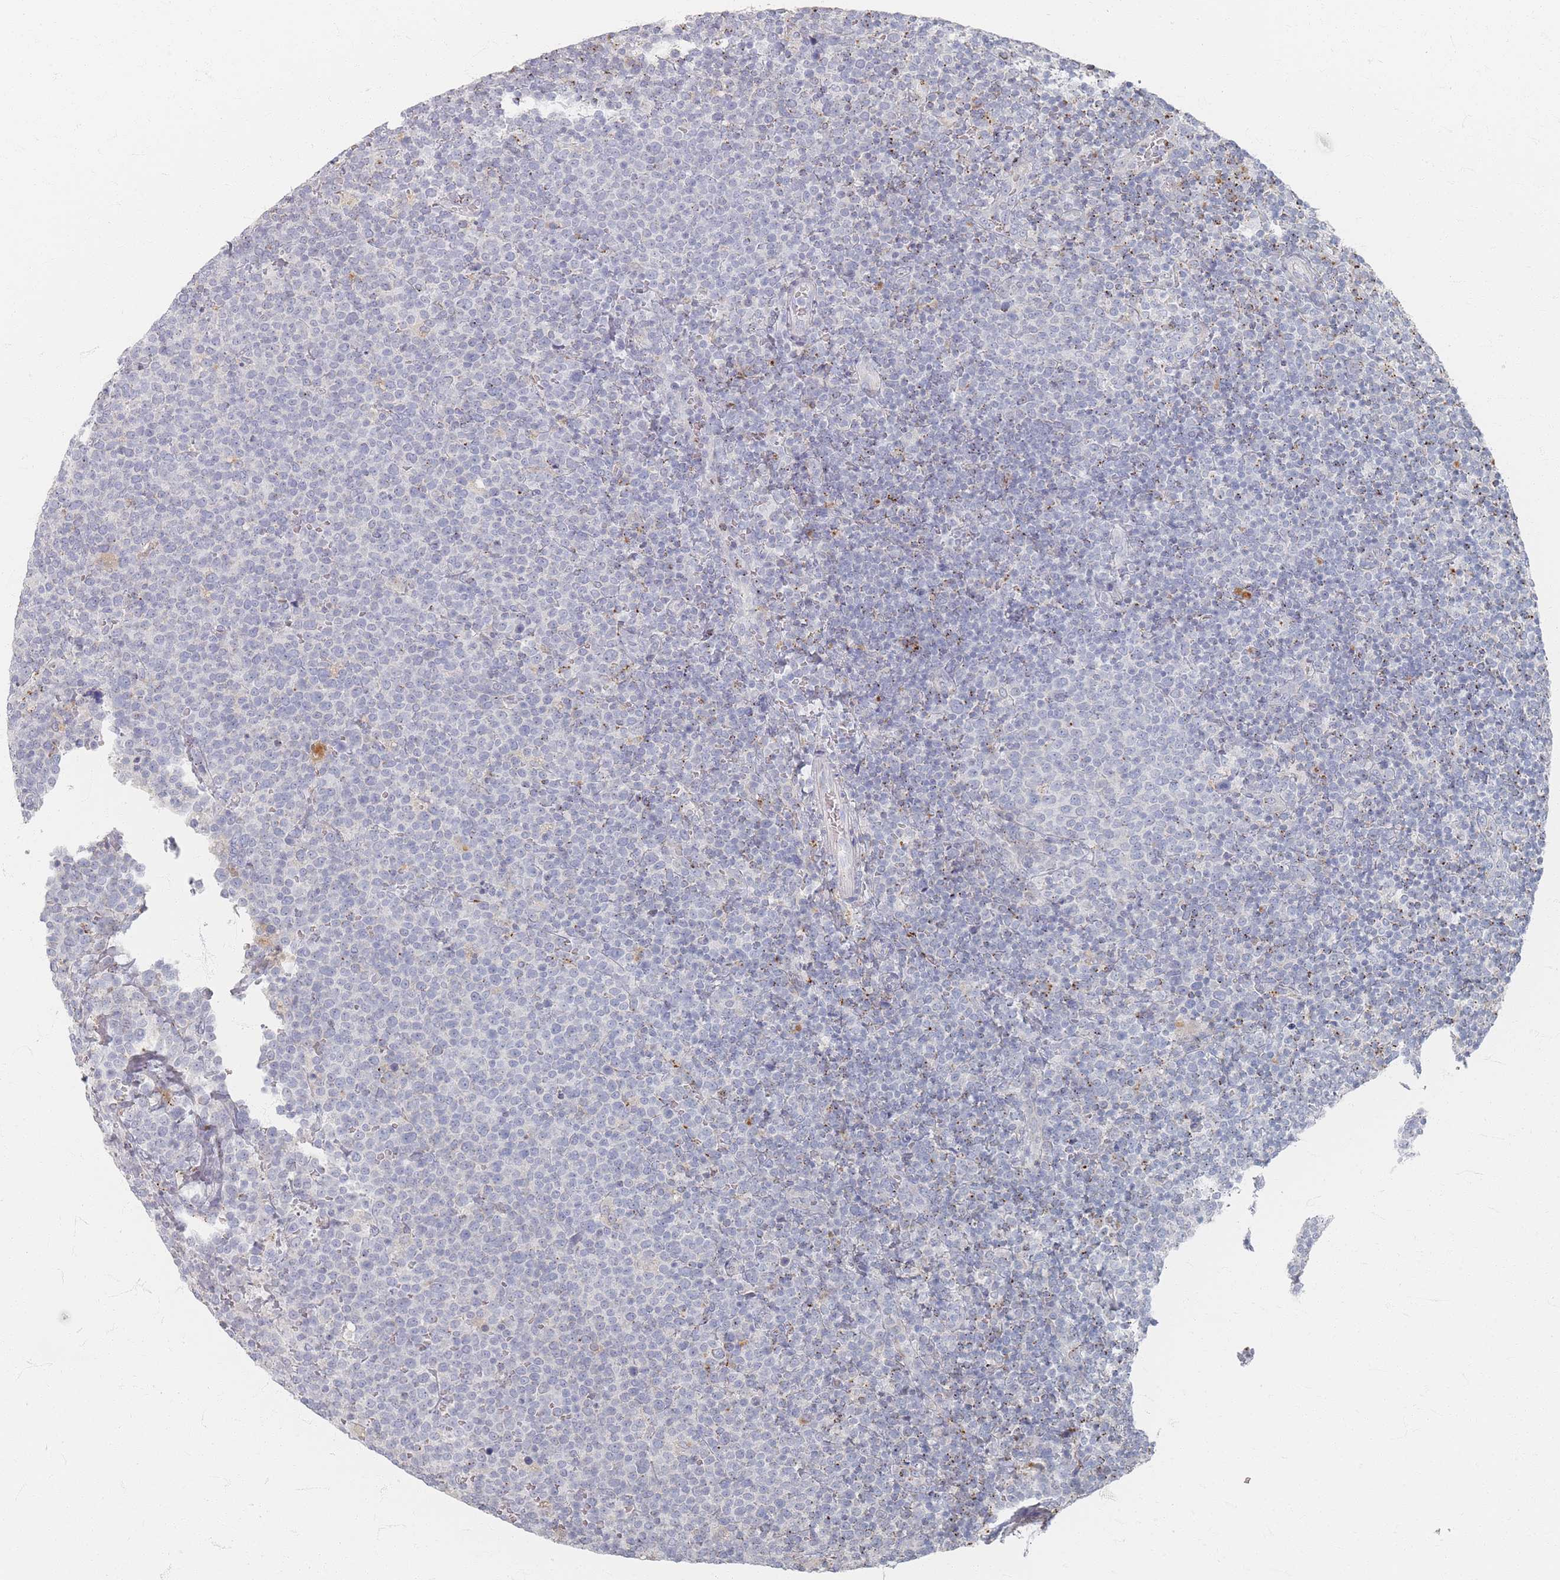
{"staining": {"intensity": "negative", "quantity": "none", "location": "none"}, "tissue": "lymphoma", "cell_type": "Tumor cells", "image_type": "cancer", "snomed": [{"axis": "morphology", "description": "Malignant lymphoma, non-Hodgkin's type, High grade"}, {"axis": "topography", "description": "Lymph node"}], "caption": "An immunohistochemistry (IHC) histopathology image of malignant lymphoma, non-Hodgkin's type (high-grade) is shown. There is no staining in tumor cells of malignant lymphoma, non-Hodgkin's type (high-grade).", "gene": "SLC2A11", "patient": {"sex": "male", "age": 61}}